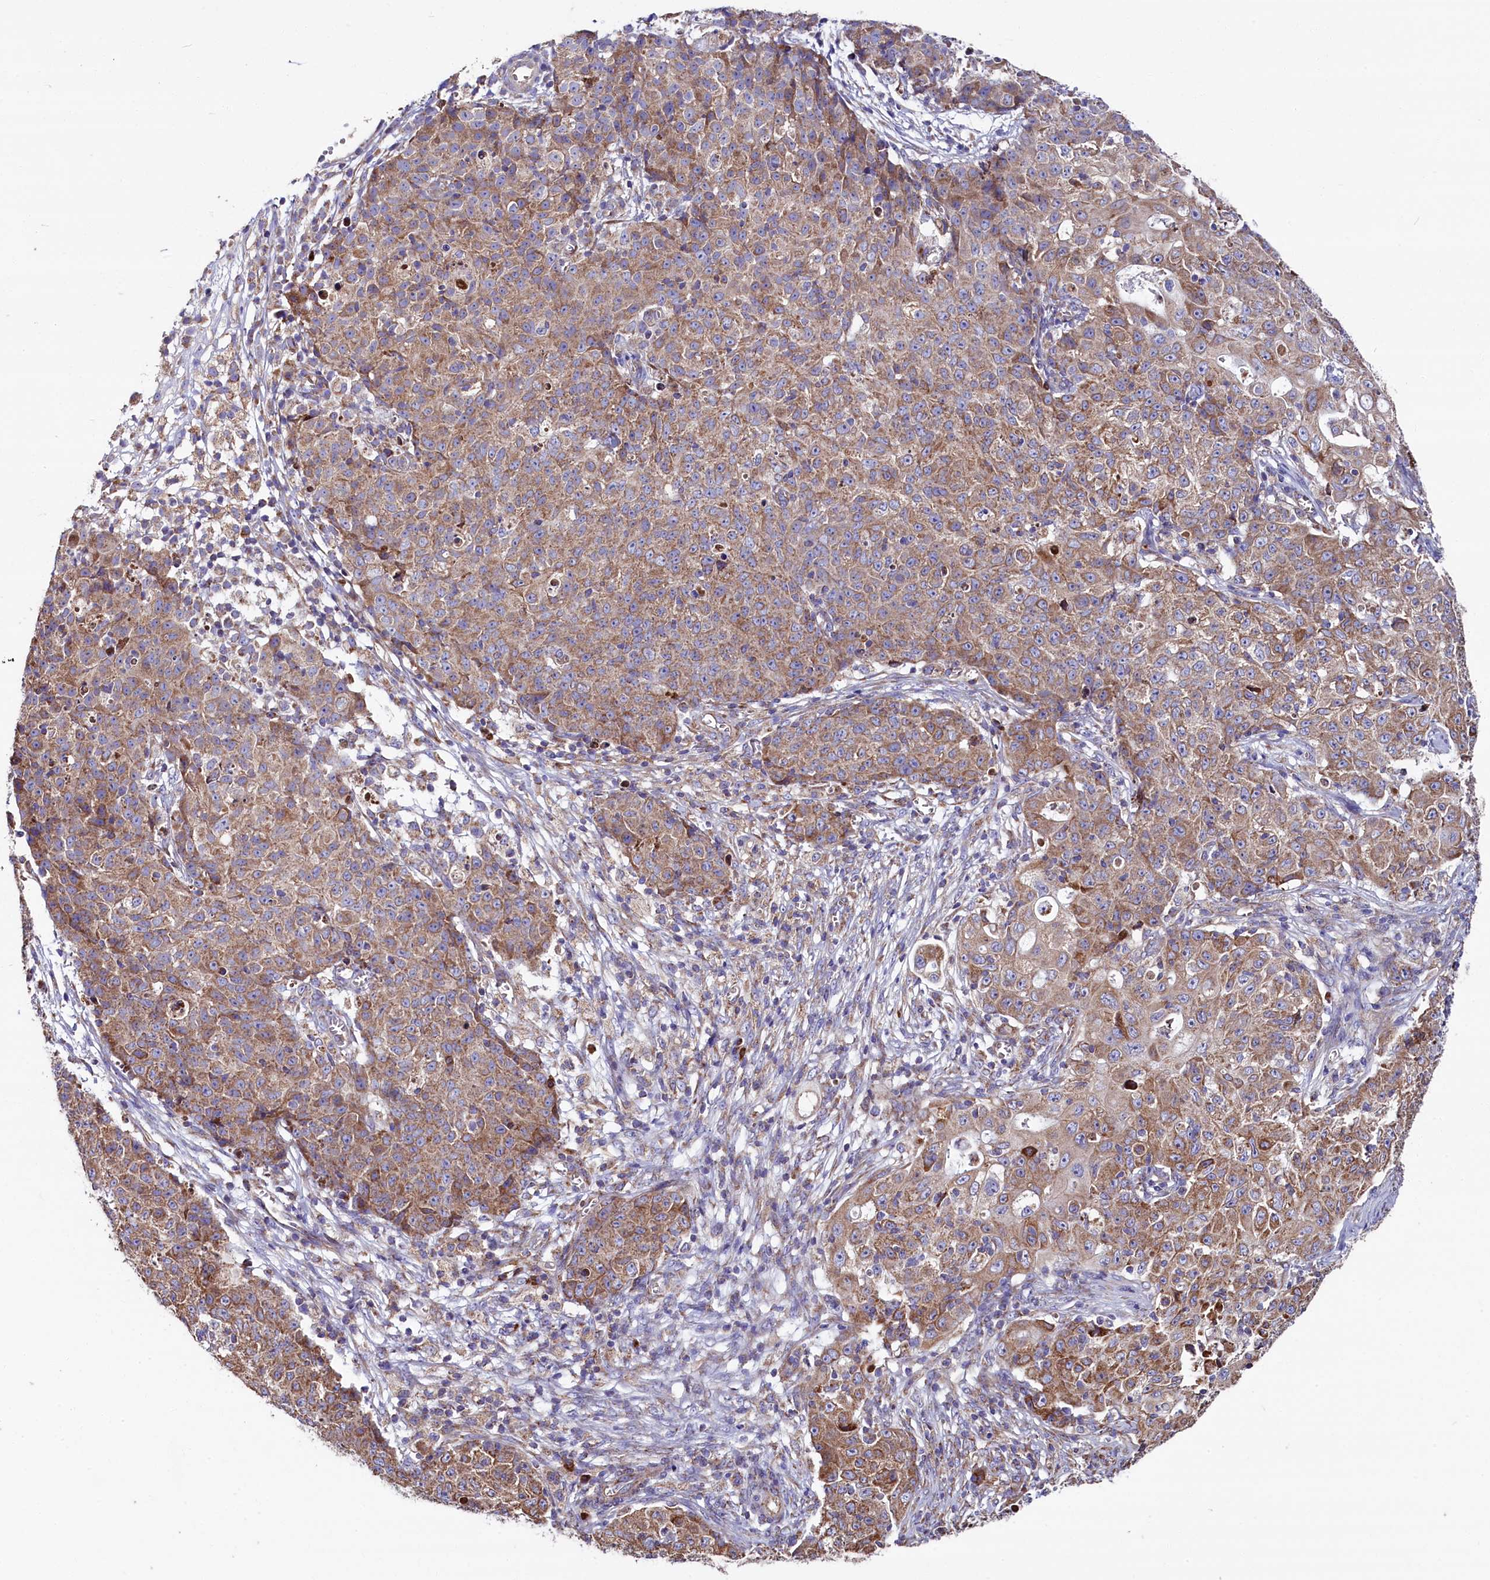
{"staining": {"intensity": "moderate", "quantity": ">75%", "location": "cytoplasmic/membranous"}, "tissue": "ovarian cancer", "cell_type": "Tumor cells", "image_type": "cancer", "snomed": [{"axis": "morphology", "description": "Carcinoma, endometroid"}, {"axis": "topography", "description": "Ovary"}], "caption": "Immunohistochemical staining of endometroid carcinoma (ovarian) exhibits medium levels of moderate cytoplasmic/membranous positivity in about >75% of tumor cells.", "gene": "ZSWIM1", "patient": {"sex": "female", "age": 42}}